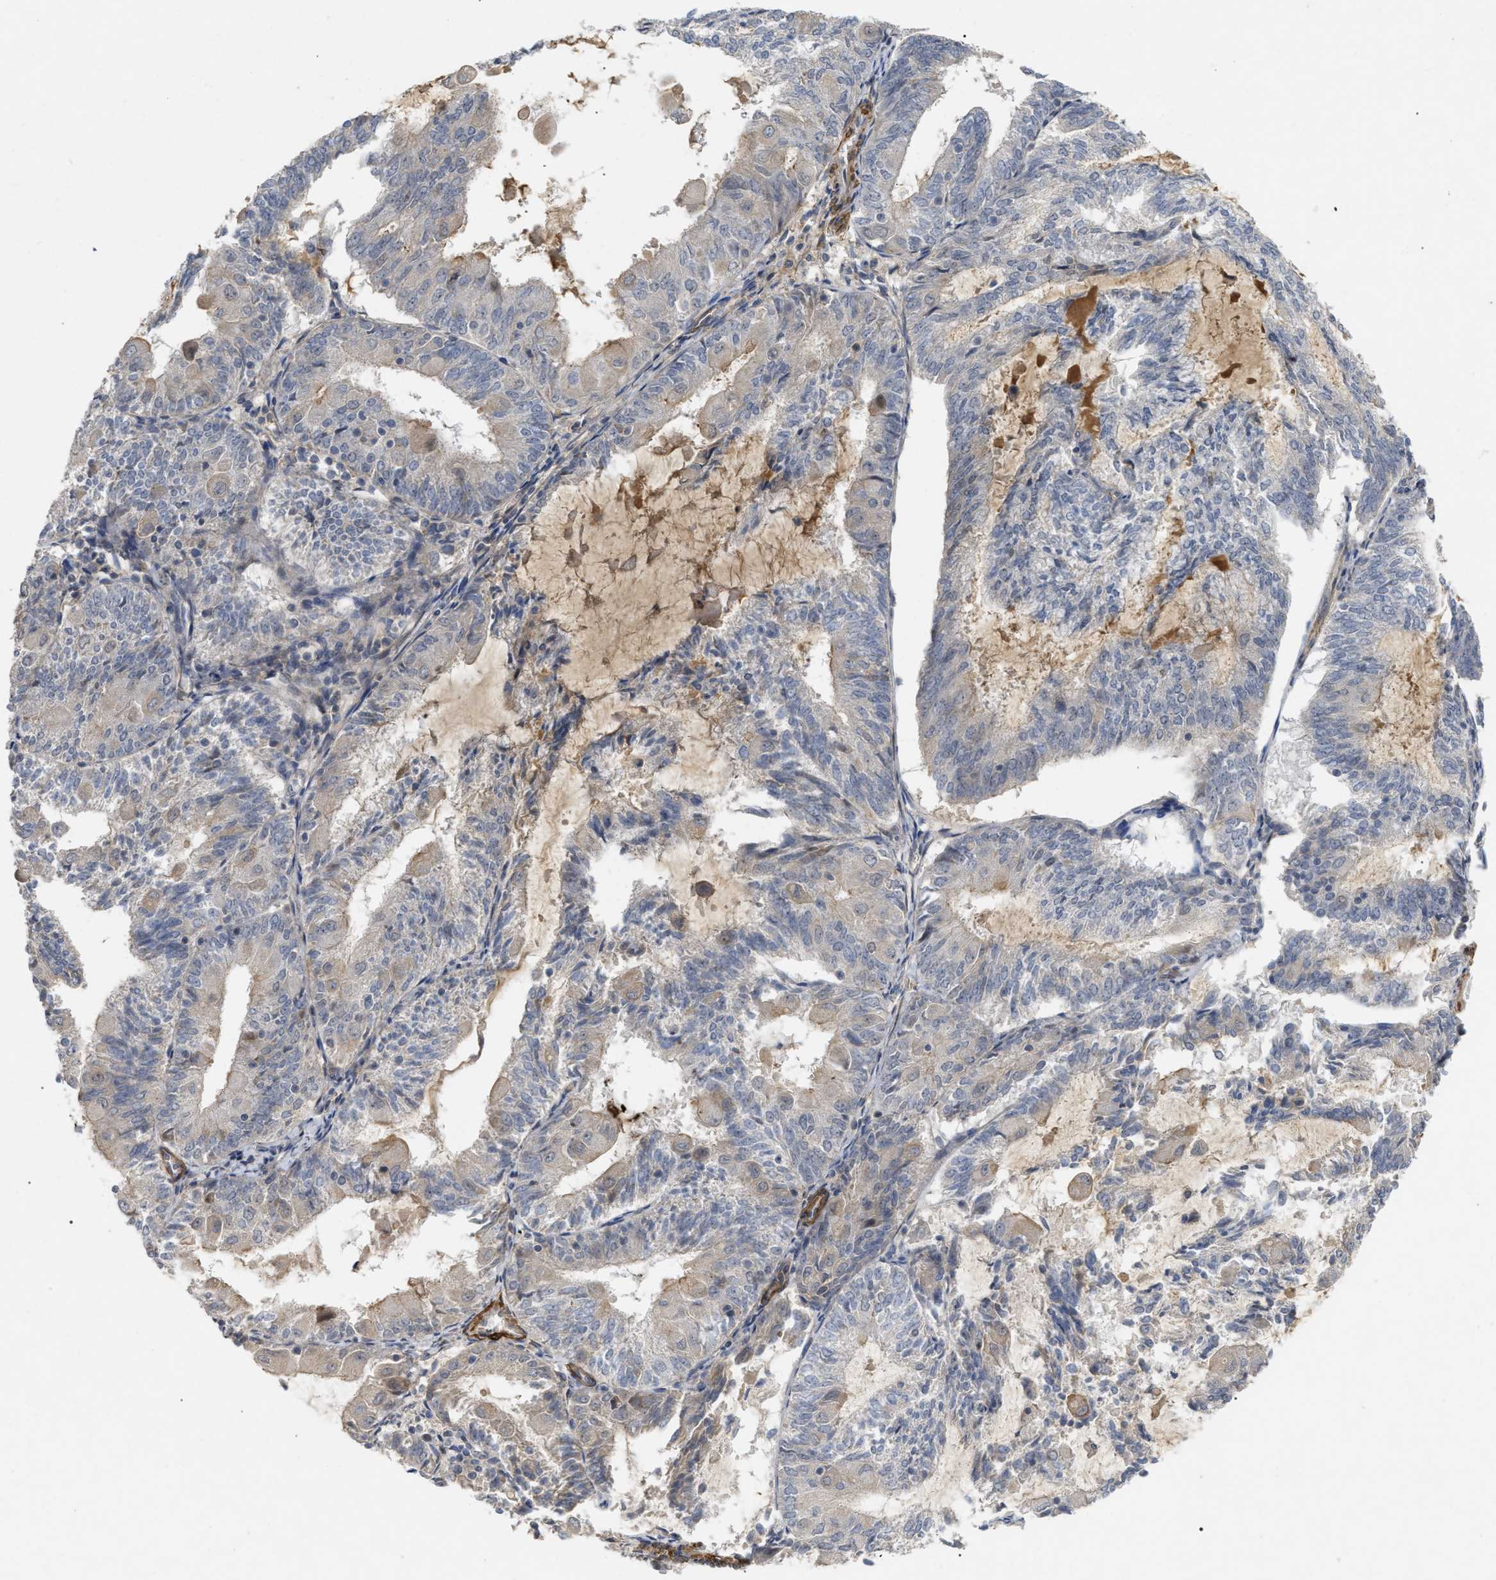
{"staining": {"intensity": "negative", "quantity": "none", "location": "none"}, "tissue": "endometrial cancer", "cell_type": "Tumor cells", "image_type": "cancer", "snomed": [{"axis": "morphology", "description": "Adenocarcinoma, NOS"}, {"axis": "topography", "description": "Endometrium"}], "caption": "The micrograph reveals no significant staining in tumor cells of endometrial cancer (adenocarcinoma).", "gene": "ST6GALNAC6", "patient": {"sex": "female", "age": 81}}